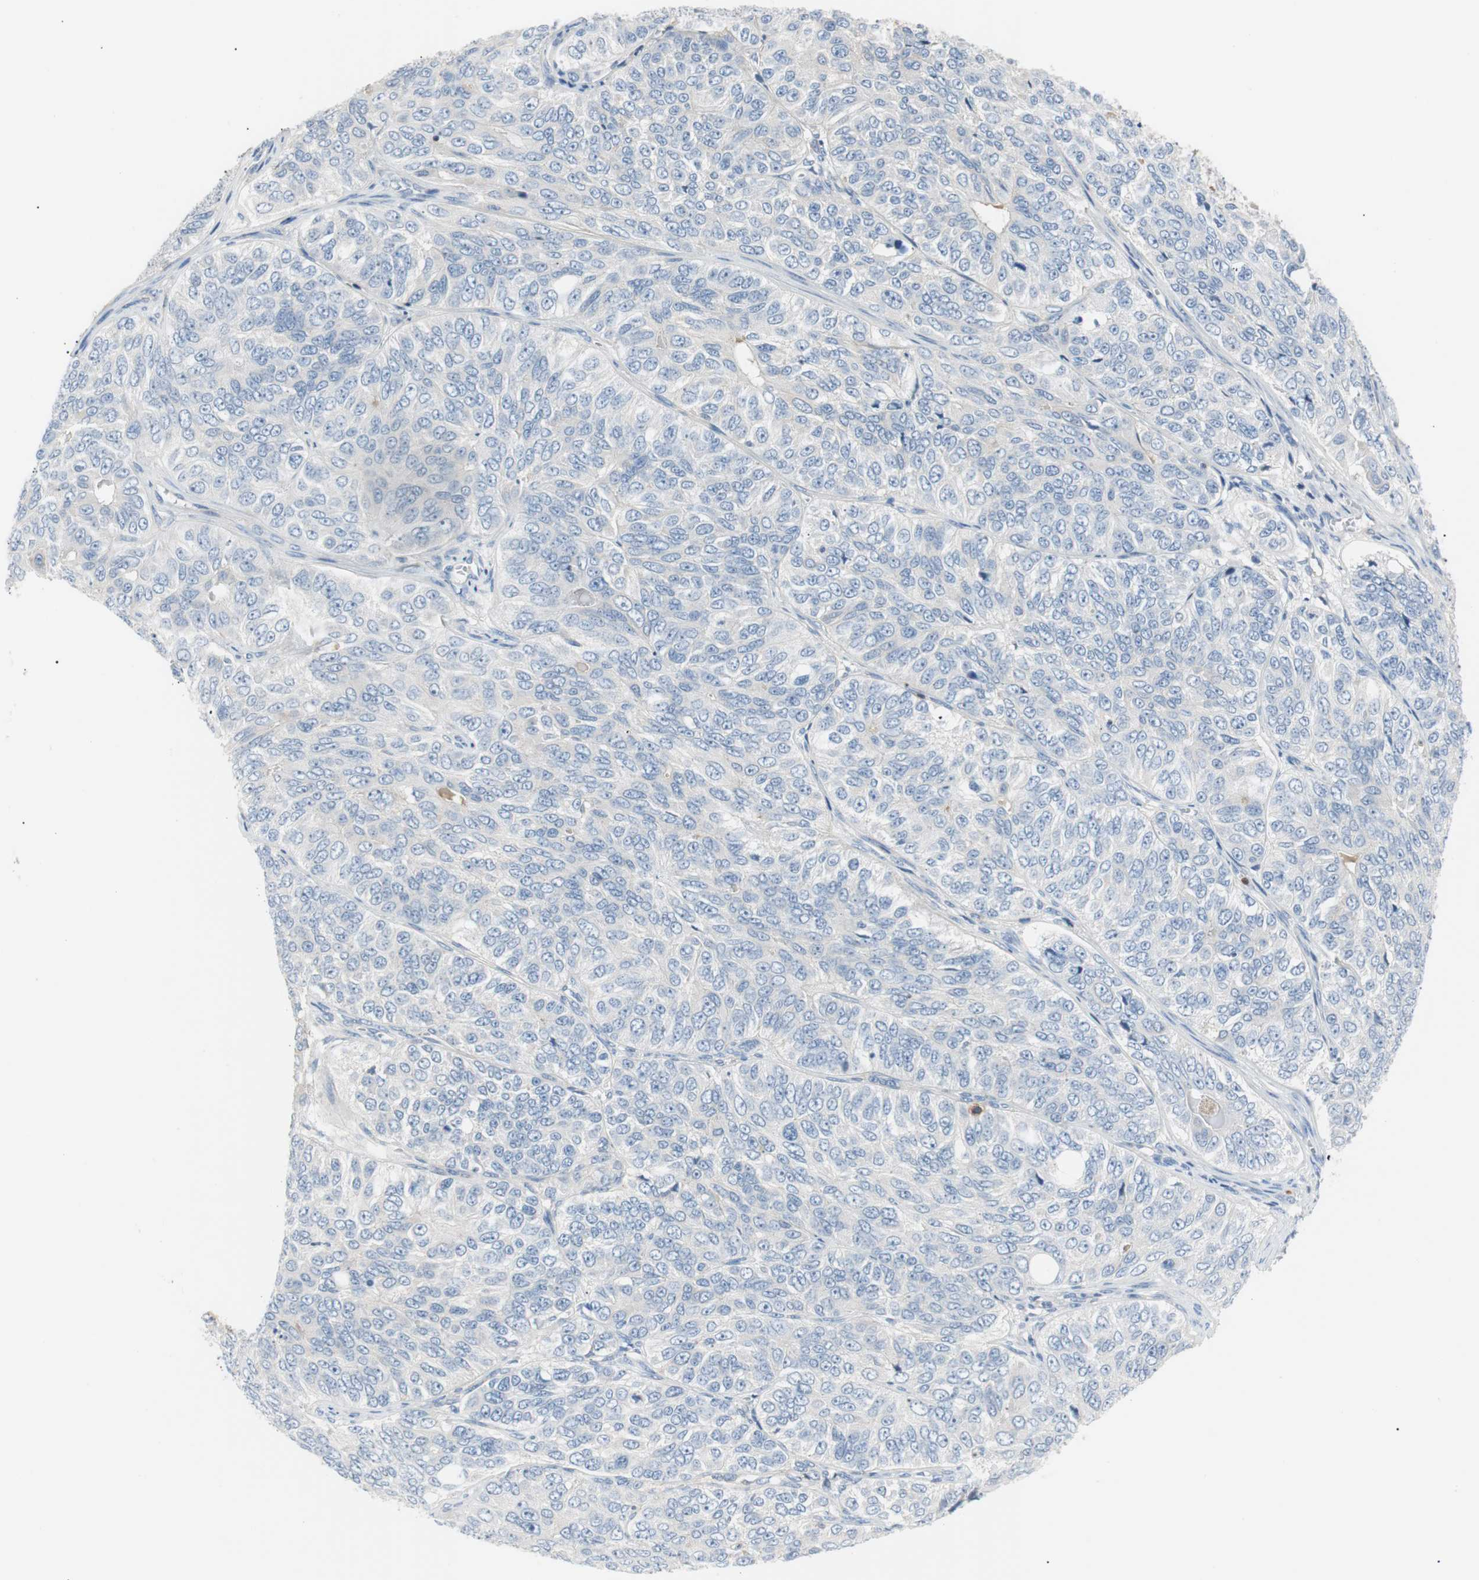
{"staining": {"intensity": "negative", "quantity": "none", "location": "none"}, "tissue": "ovarian cancer", "cell_type": "Tumor cells", "image_type": "cancer", "snomed": [{"axis": "morphology", "description": "Carcinoma, endometroid"}, {"axis": "topography", "description": "Ovary"}], "caption": "There is no significant expression in tumor cells of endometroid carcinoma (ovarian).", "gene": "TNFRSF18", "patient": {"sex": "female", "age": 51}}